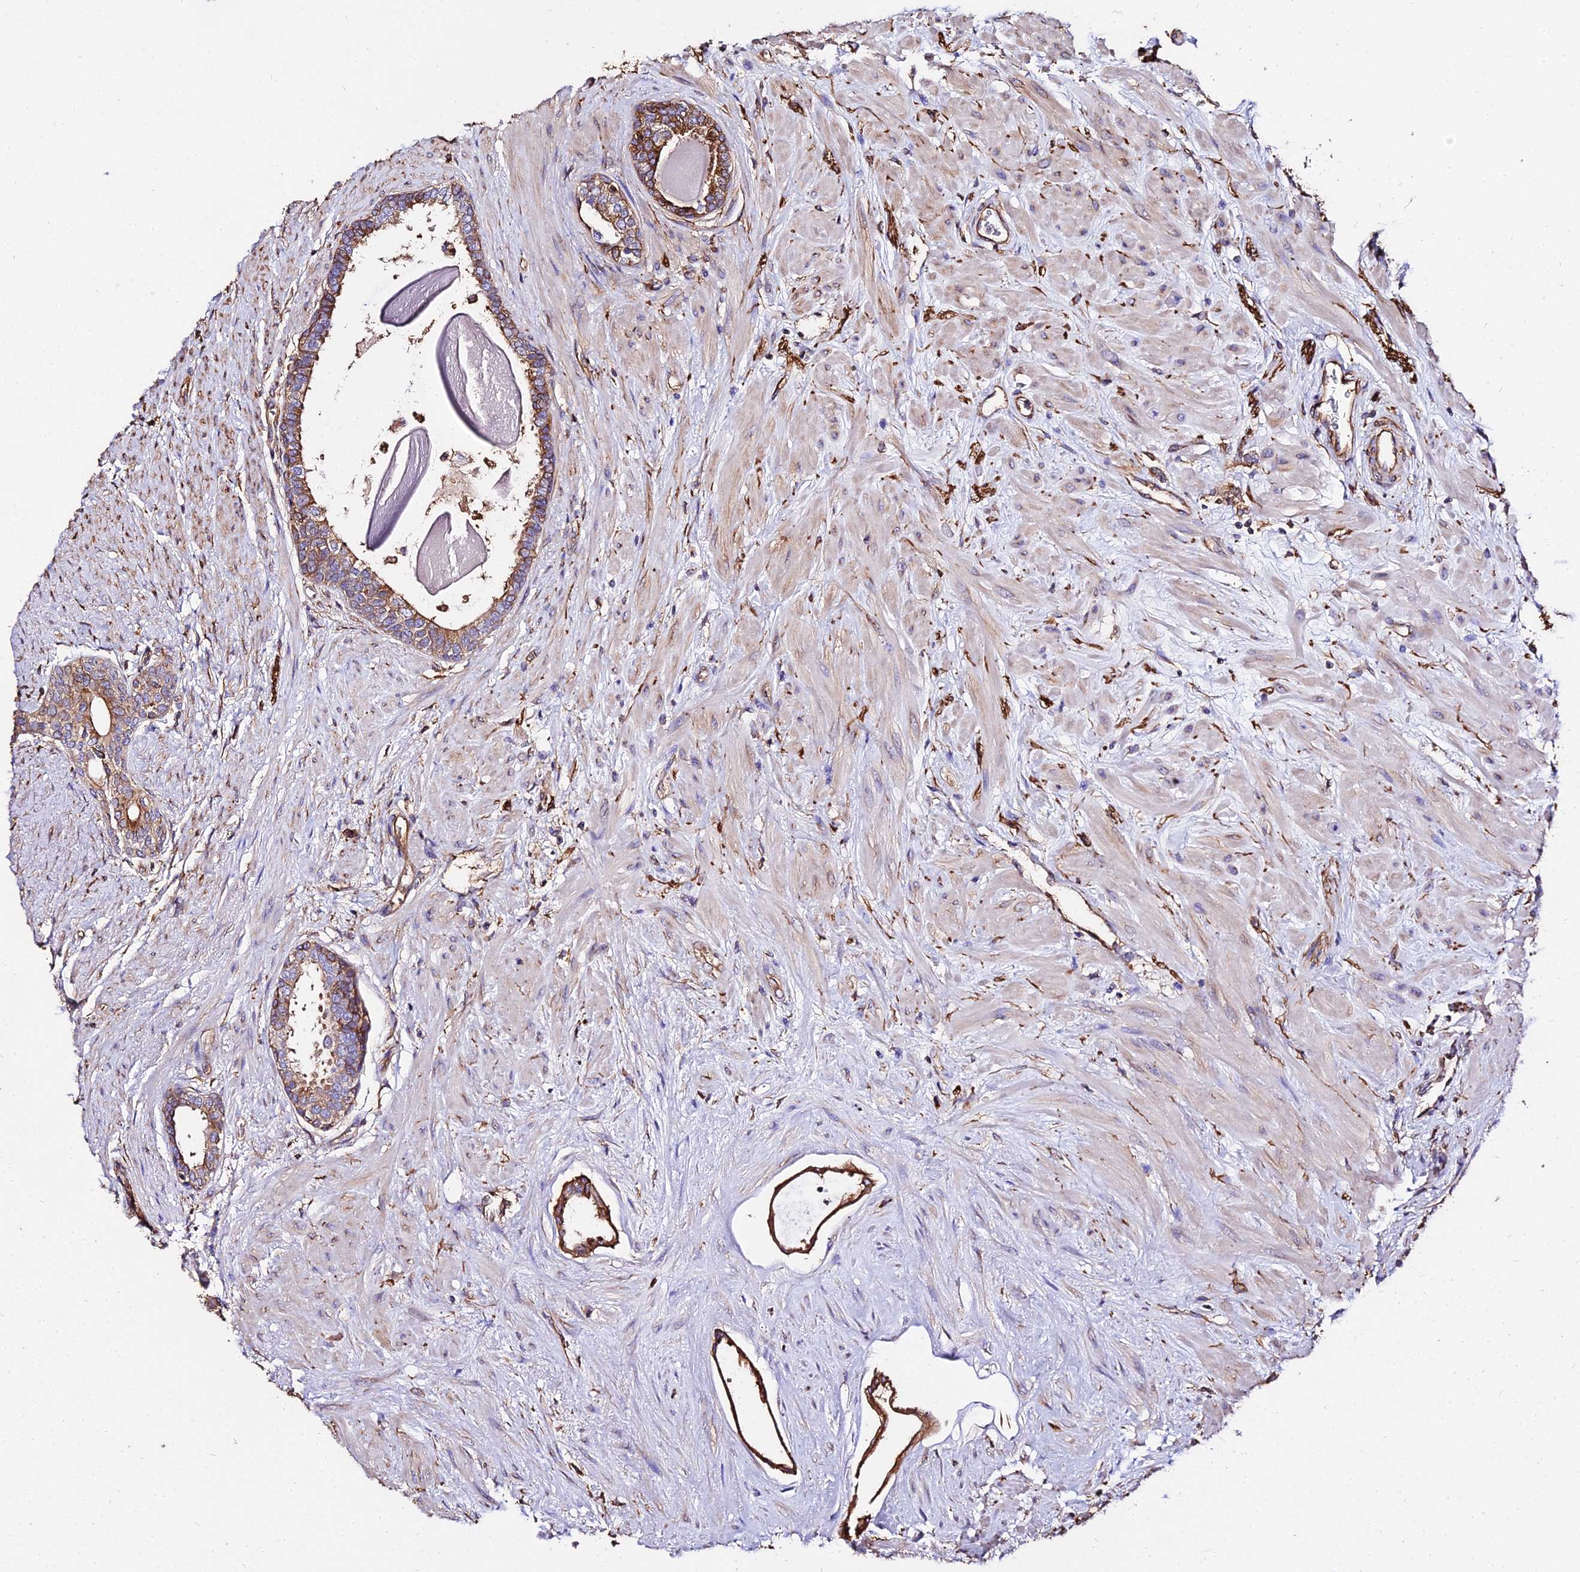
{"staining": {"intensity": "strong", "quantity": "25%-75%", "location": "cytoplasmic/membranous"}, "tissue": "prostate", "cell_type": "Glandular cells", "image_type": "normal", "snomed": [{"axis": "morphology", "description": "Normal tissue, NOS"}, {"axis": "topography", "description": "Prostate"}], "caption": "Immunohistochemical staining of unremarkable human prostate shows strong cytoplasmic/membranous protein positivity in approximately 25%-75% of glandular cells.", "gene": "TUBA1A", "patient": {"sex": "male", "age": 57}}